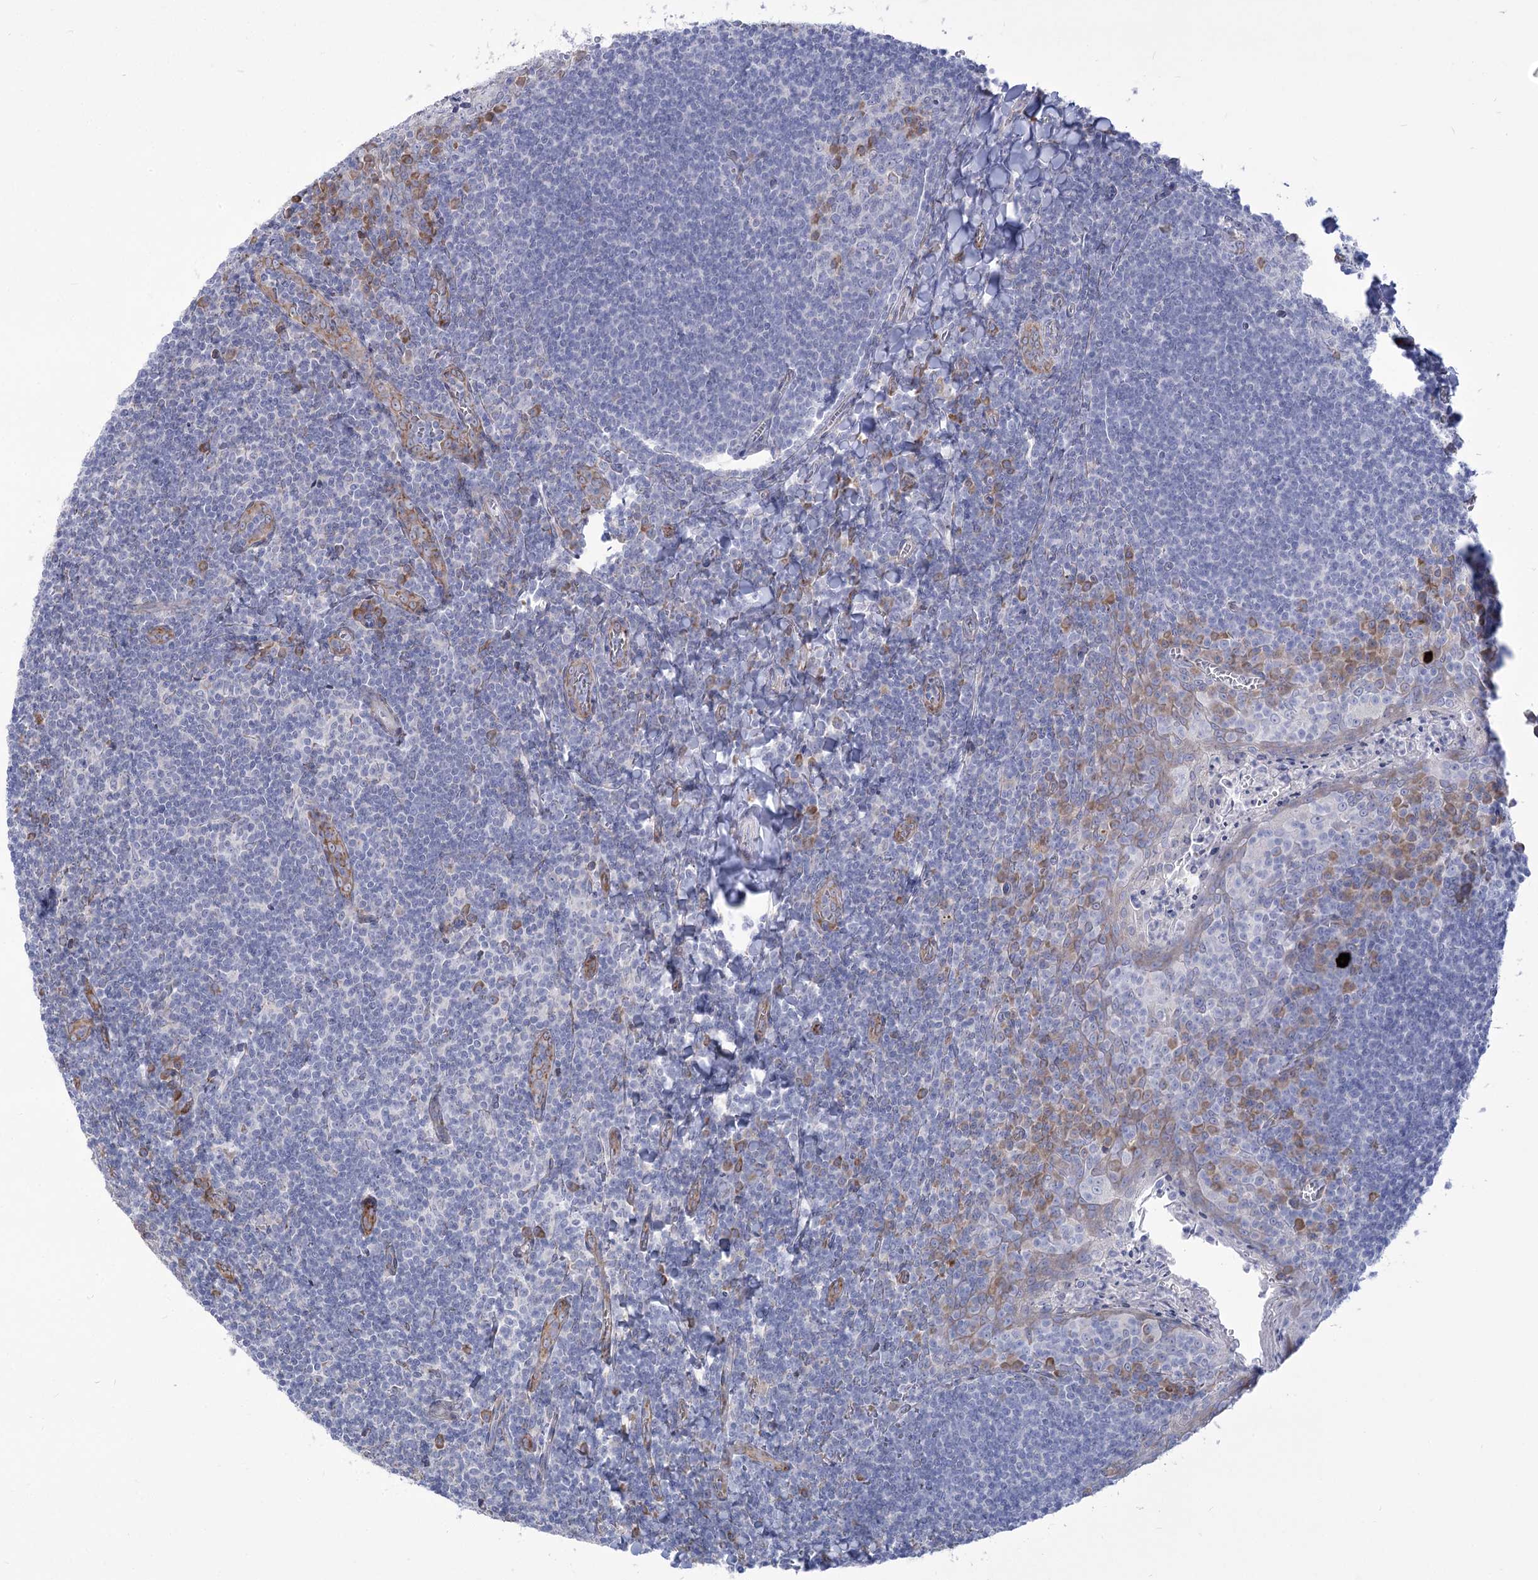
{"staining": {"intensity": "negative", "quantity": "none", "location": "none"}, "tissue": "tonsil", "cell_type": "Germinal center cells", "image_type": "normal", "snomed": [{"axis": "morphology", "description": "Normal tissue, NOS"}, {"axis": "topography", "description": "Tonsil"}], "caption": "The micrograph shows no significant expression in germinal center cells of tonsil. (DAB immunohistochemistry (IHC) visualized using brightfield microscopy, high magnification).", "gene": "STT3B", "patient": {"sex": "male", "age": 27}}